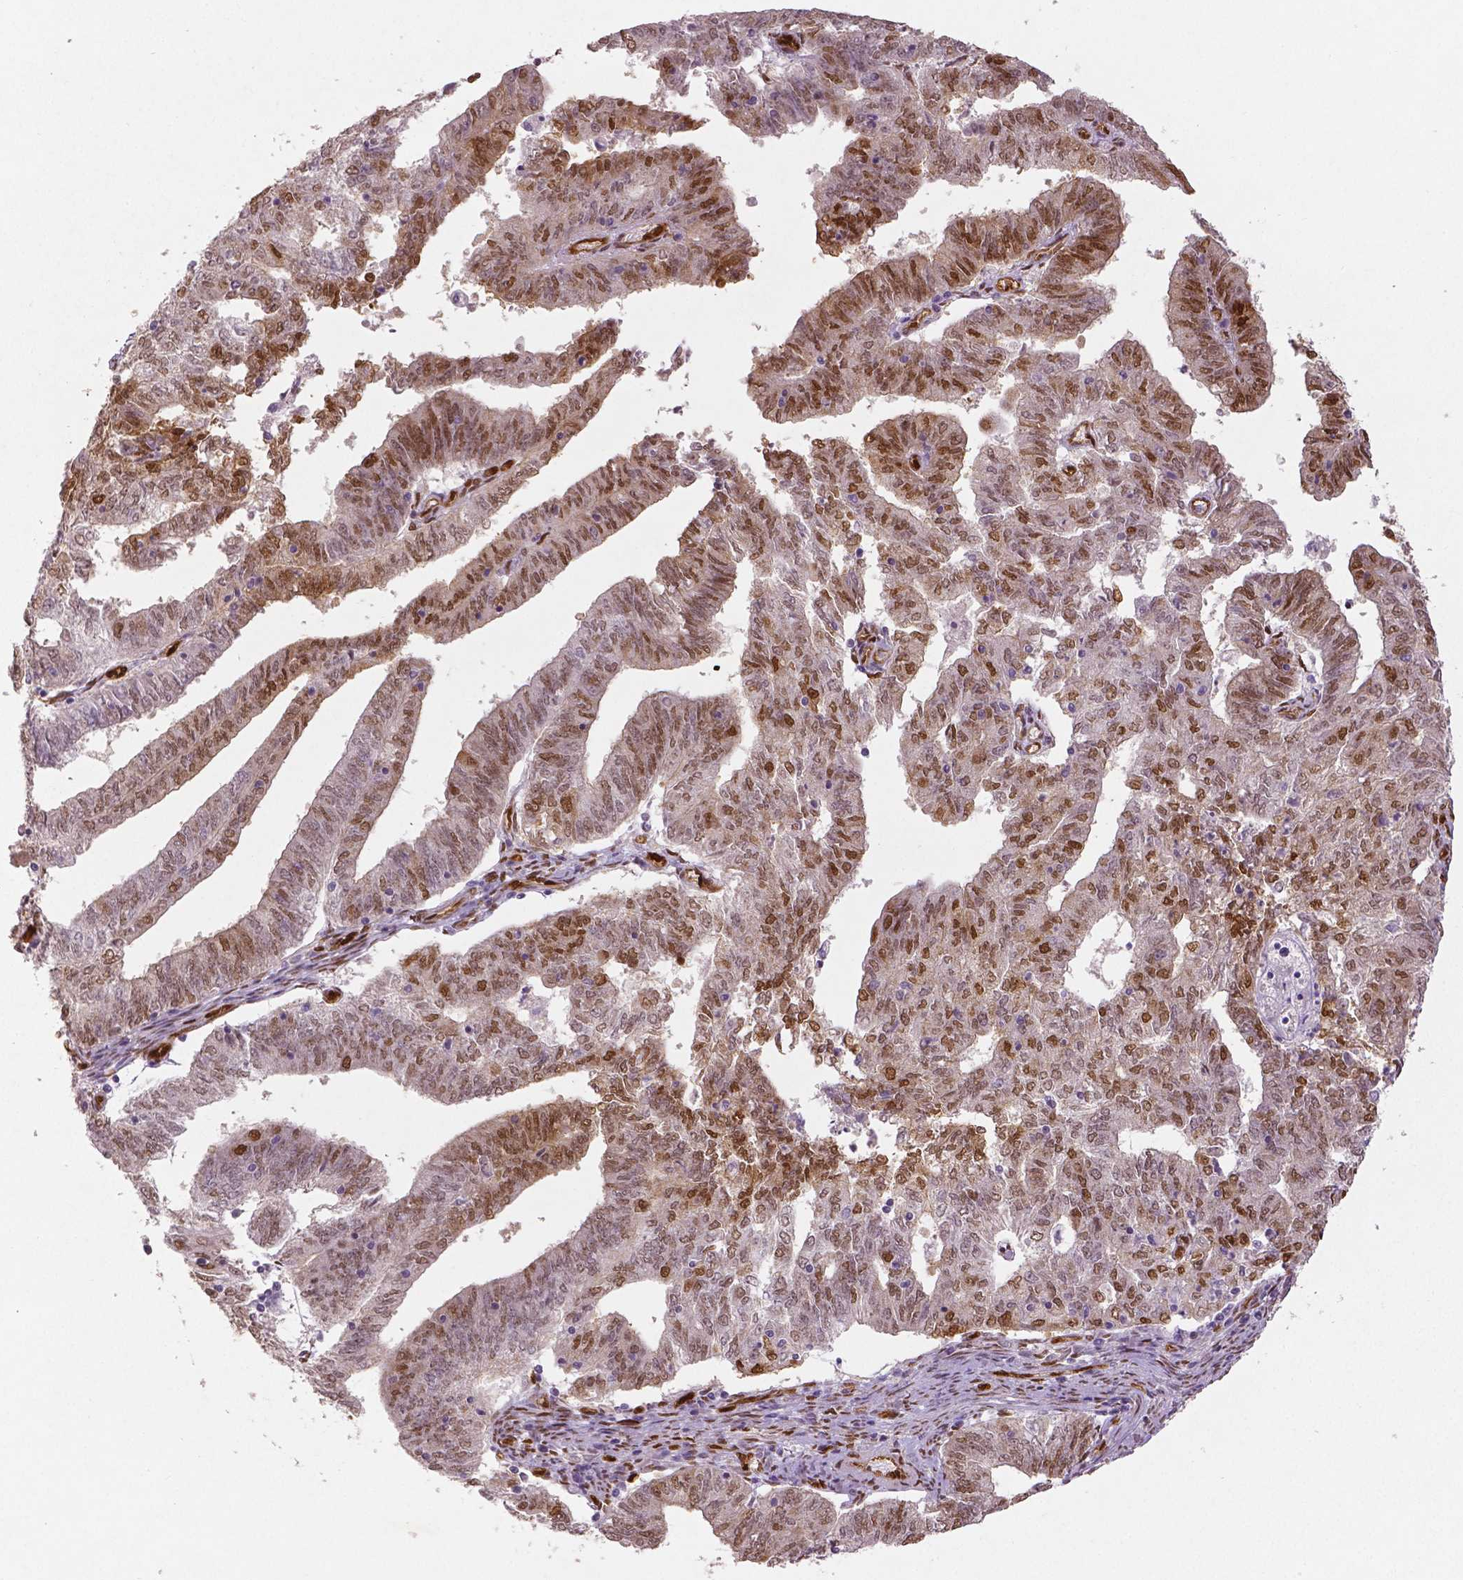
{"staining": {"intensity": "moderate", "quantity": ">75%", "location": "cytoplasmic/membranous,nuclear"}, "tissue": "endometrial cancer", "cell_type": "Tumor cells", "image_type": "cancer", "snomed": [{"axis": "morphology", "description": "Adenocarcinoma, NOS"}, {"axis": "topography", "description": "Endometrium"}], "caption": "IHC staining of endometrial cancer (adenocarcinoma), which shows medium levels of moderate cytoplasmic/membranous and nuclear staining in about >75% of tumor cells indicating moderate cytoplasmic/membranous and nuclear protein staining. The staining was performed using DAB (brown) for protein detection and nuclei were counterstained in hematoxylin (blue).", "gene": "WWTR1", "patient": {"sex": "female", "age": 82}}